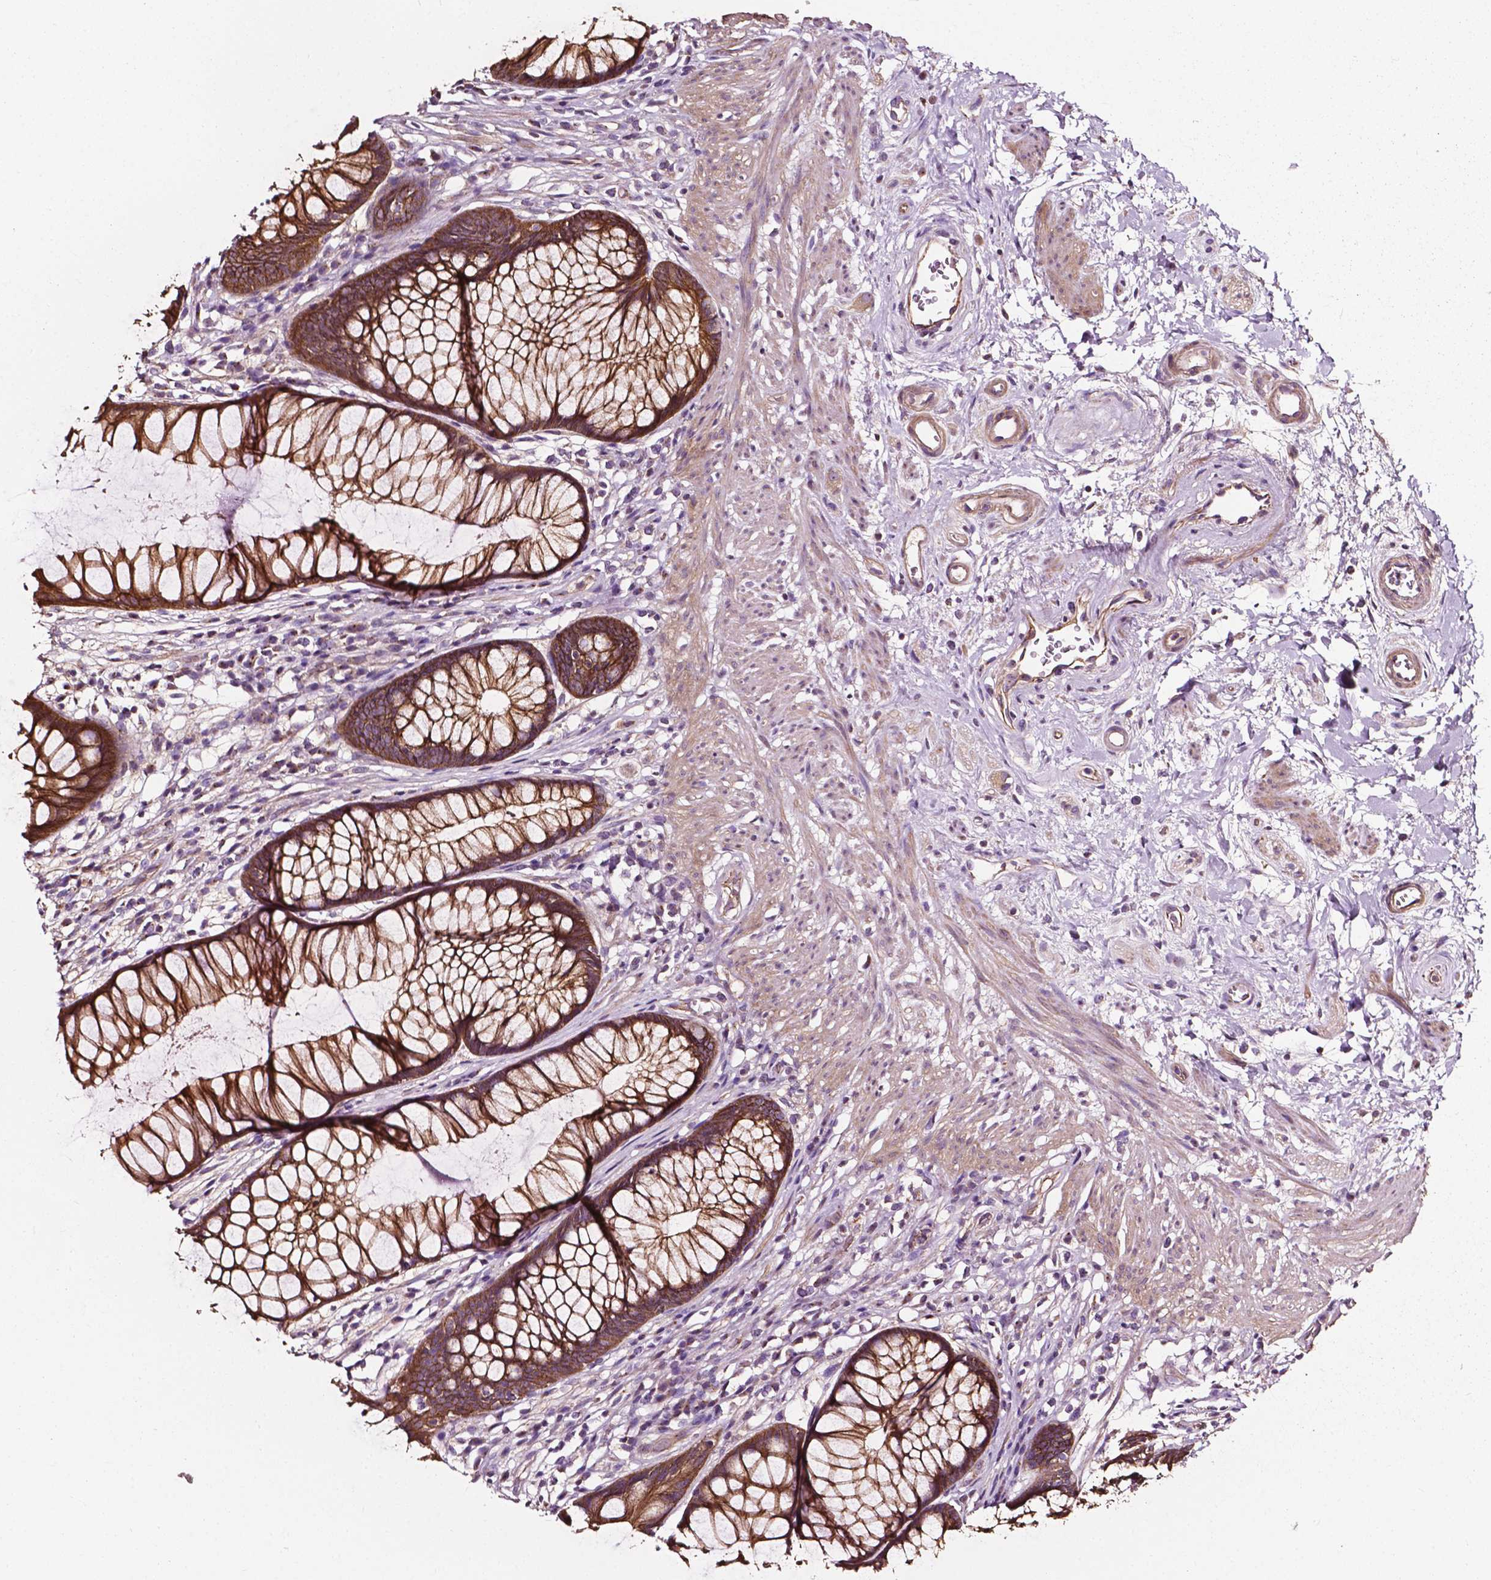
{"staining": {"intensity": "moderate", "quantity": ">75%", "location": "cytoplasmic/membranous"}, "tissue": "rectum", "cell_type": "Glandular cells", "image_type": "normal", "snomed": [{"axis": "morphology", "description": "Normal tissue, NOS"}, {"axis": "topography", "description": "Smooth muscle"}, {"axis": "topography", "description": "Rectum"}], "caption": "Immunohistochemical staining of unremarkable human rectum displays >75% levels of moderate cytoplasmic/membranous protein positivity in about >75% of glandular cells. The protein is shown in brown color, while the nuclei are stained blue.", "gene": "ATG16L1", "patient": {"sex": "male", "age": 53}}